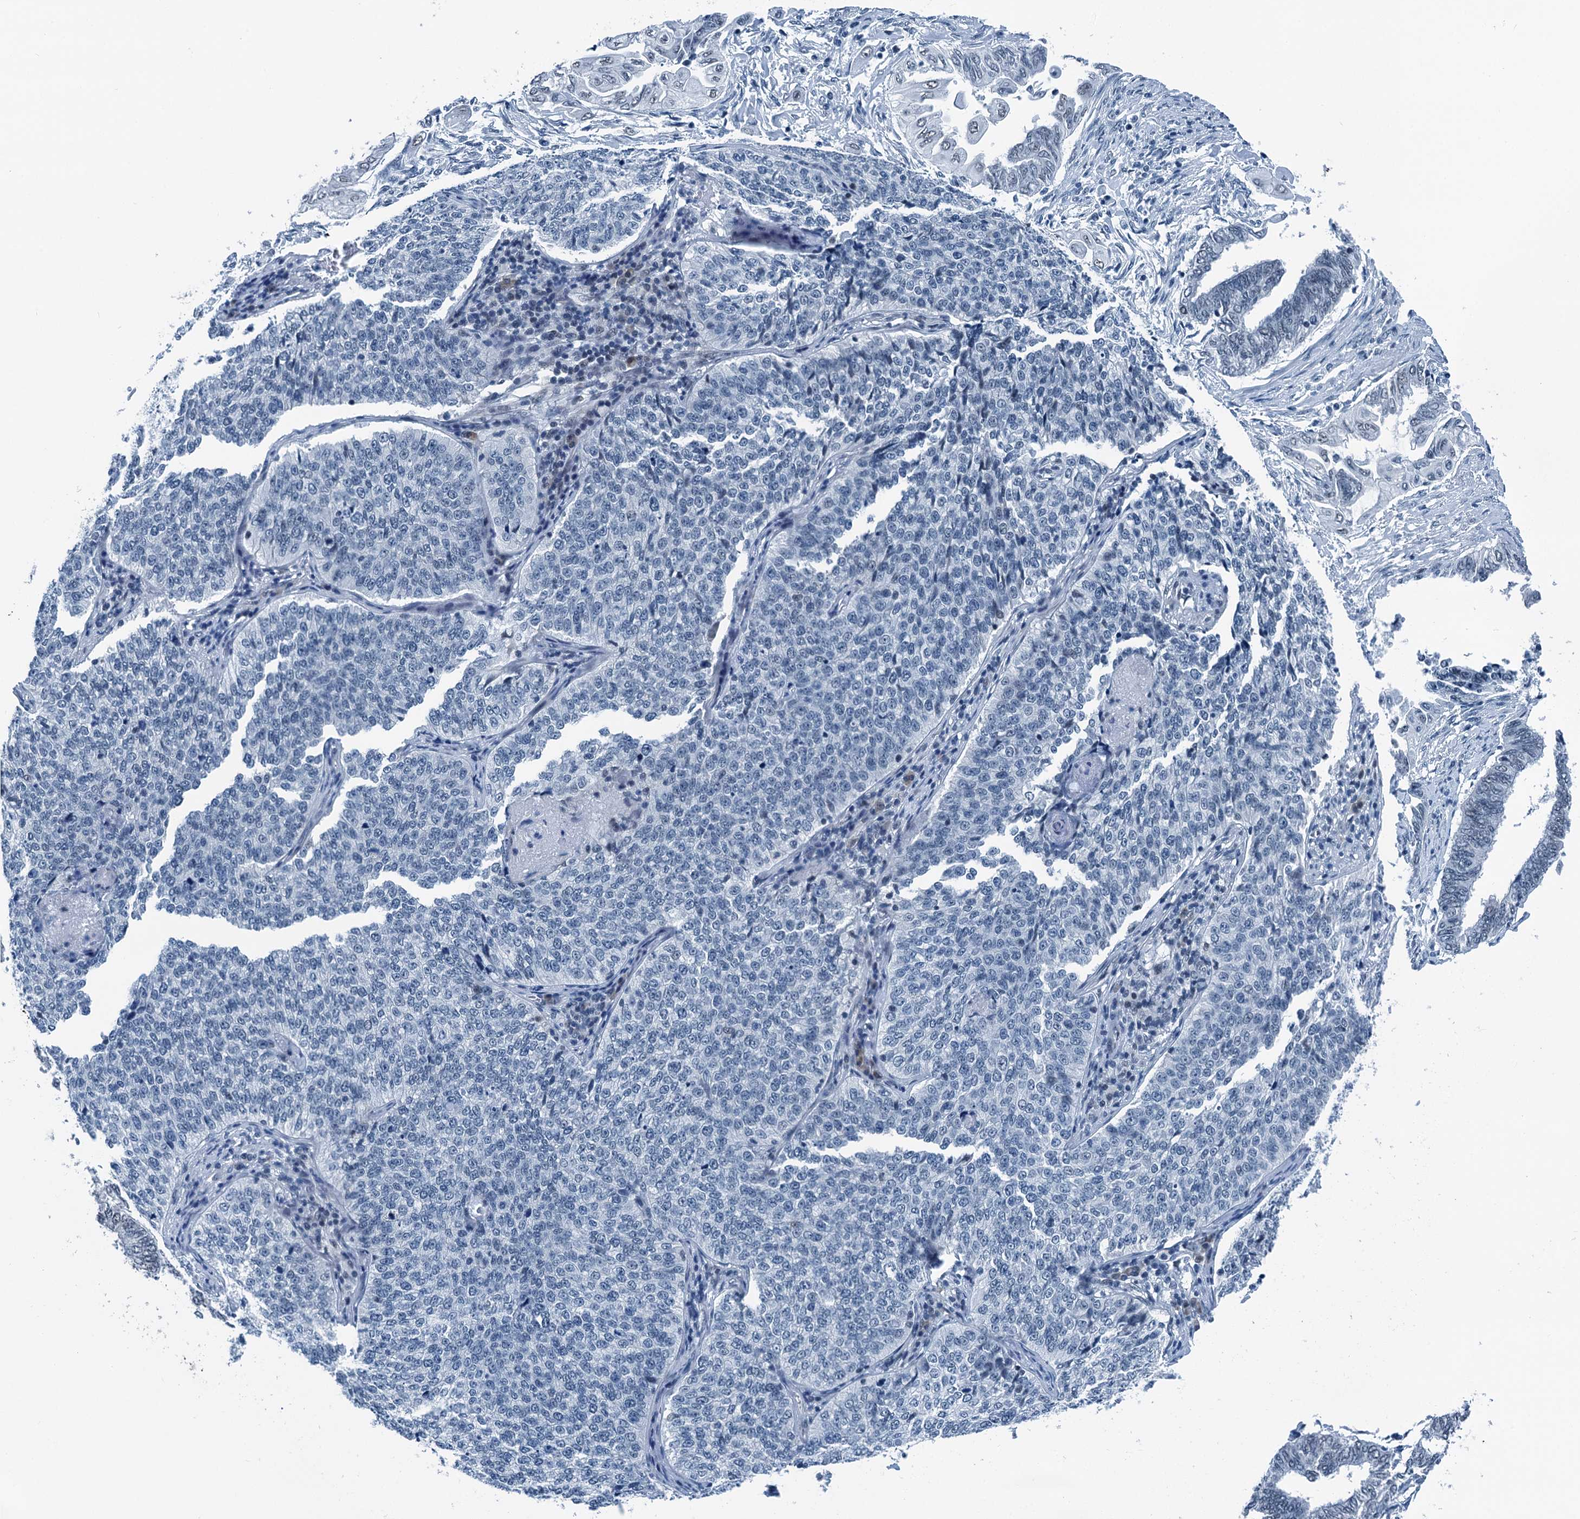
{"staining": {"intensity": "negative", "quantity": "none", "location": "none"}, "tissue": "cervical cancer", "cell_type": "Tumor cells", "image_type": "cancer", "snomed": [{"axis": "morphology", "description": "Squamous cell carcinoma, NOS"}, {"axis": "topography", "description": "Cervix"}], "caption": "Cervical cancer stained for a protein using immunohistochemistry (IHC) shows no expression tumor cells.", "gene": "TRPT1", "patient": {"sex": "female", "age": 35}}